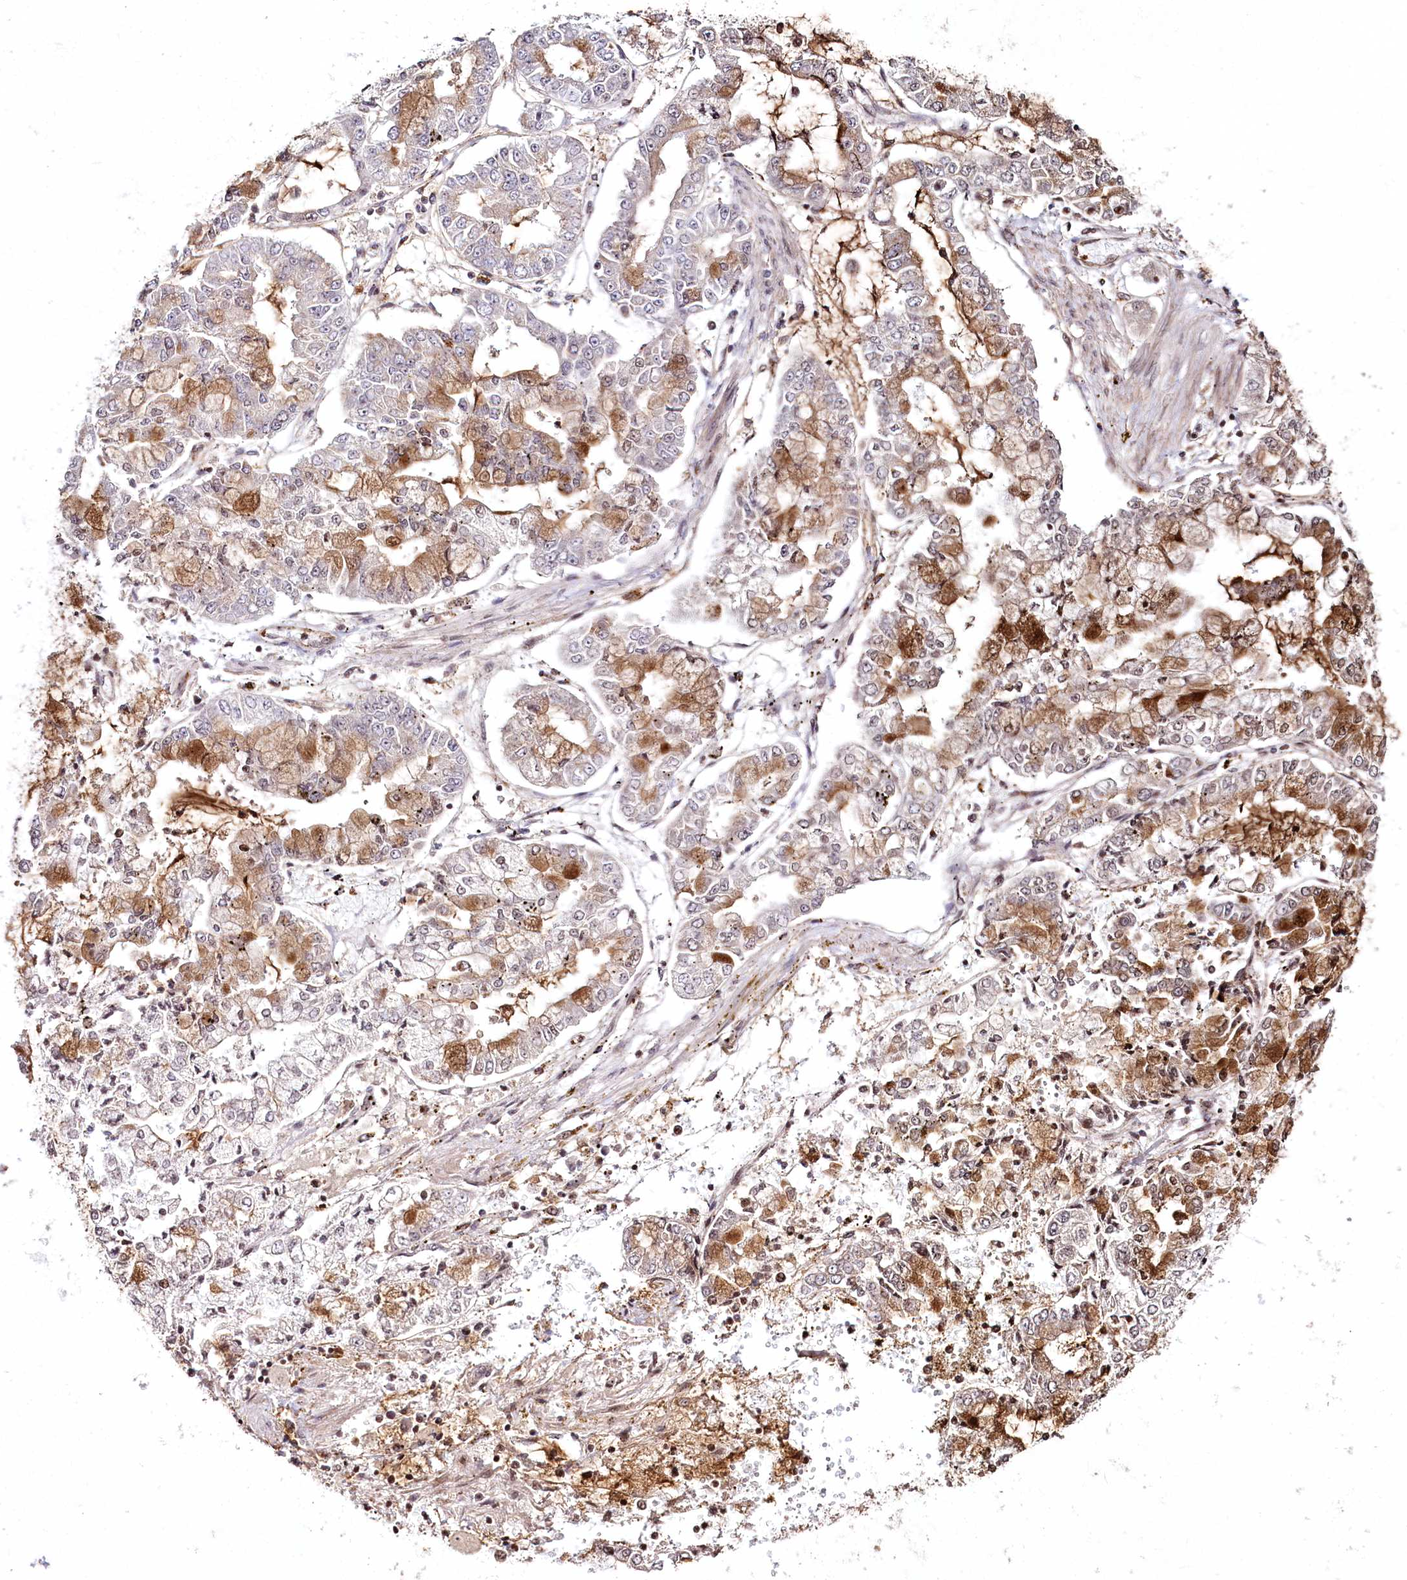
{"staining": {"intensity": "strong", "quantity": "<25%", "location": "cytoplasmic/membranous"}, "tissue": "stomach cancer", "cell_type": "Tumor cells", "image_type": "cancer", "snomed": [{"axis": "morphology", "description": "Adenocarcinoma, NOS"}, {"axis": "topography", "description": "Stomach"}], "caption": "Protein staining by immunohistochemistry exhibits strong cytoplasmic/membranous positivity in approximately <25% of tumor cells in stomach cancer.", "gene": "HOXC8", "patient": {"sex": "male", "age": 76}}